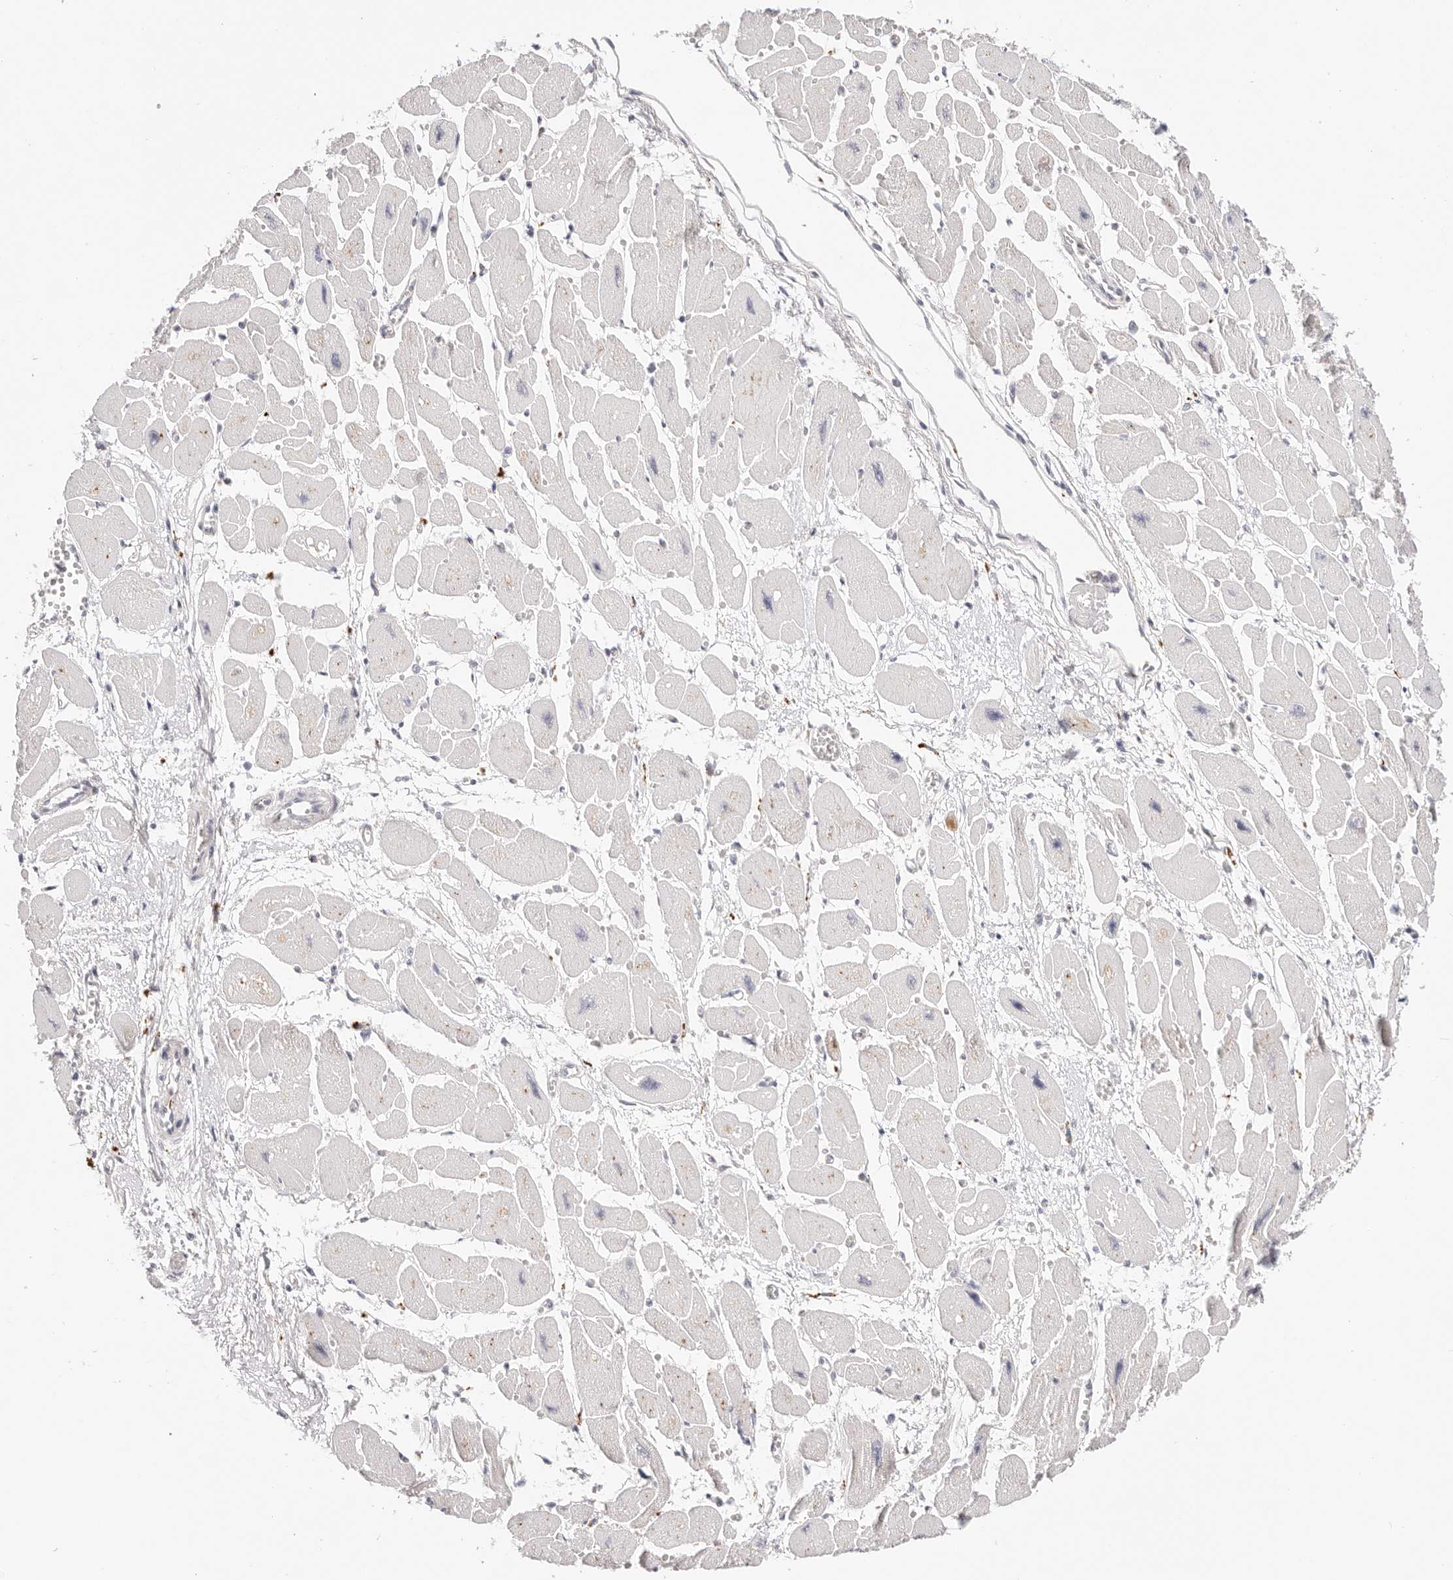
{"staining": {"intensity": "weak", "quantity": "<25%", "location": "cytoplasmic/membranous"}, "tissue": "heart muscle", "cell_type": "Cardiomyocytes", "image_type": "normal", "snomed": [{"axis": "morphology", "description": "Normal tissue, NOS"}, {"axis": "topography", "description": "Heart"}], "caption": "Heart muscle stained for a protein using immunohistochemistry shows no positivity cardiomyocytes.", "gene": "STKLD1", "patient": {"sex": "female", "age": 54}}